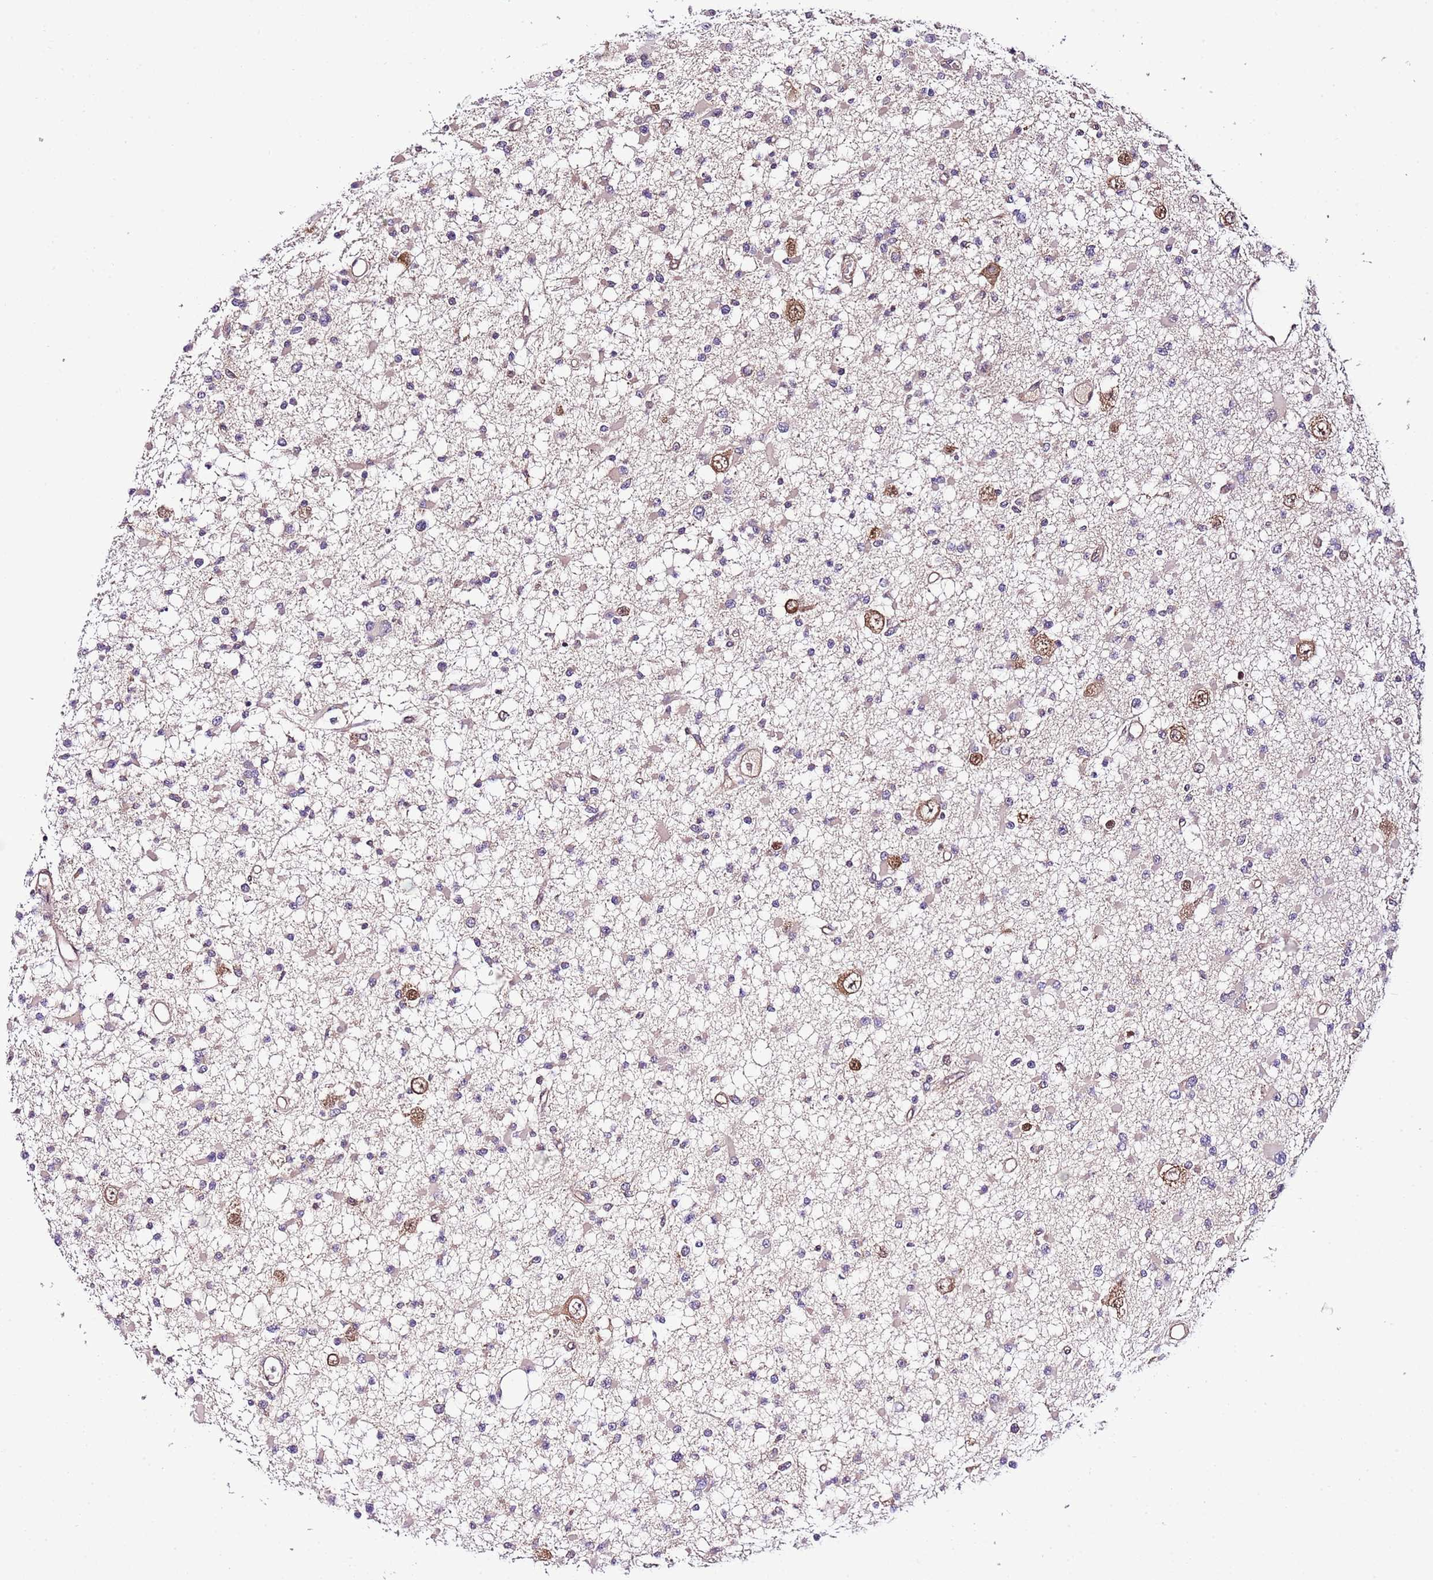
{"staining": {"intensity": "moderate", "quantity": "<25%", "location": "cytoplasmic/membranous,nuclear"}, "tissue": "glioma", "cell_type": "Tumor cells", "image_type": "cancer", "snomed": [{"axis": "morphology", "description": "Glioma, malignant, Low grade"}, {"axis": "topography", "description": "Brain"}], "caption": "Tumor cells reveal moderate cytoplasmic/membranous and nuclear expression in approximately <25% of cells in glioma.", "gene": "DONSON", "patient": {"sex": "female", "age": 22}}